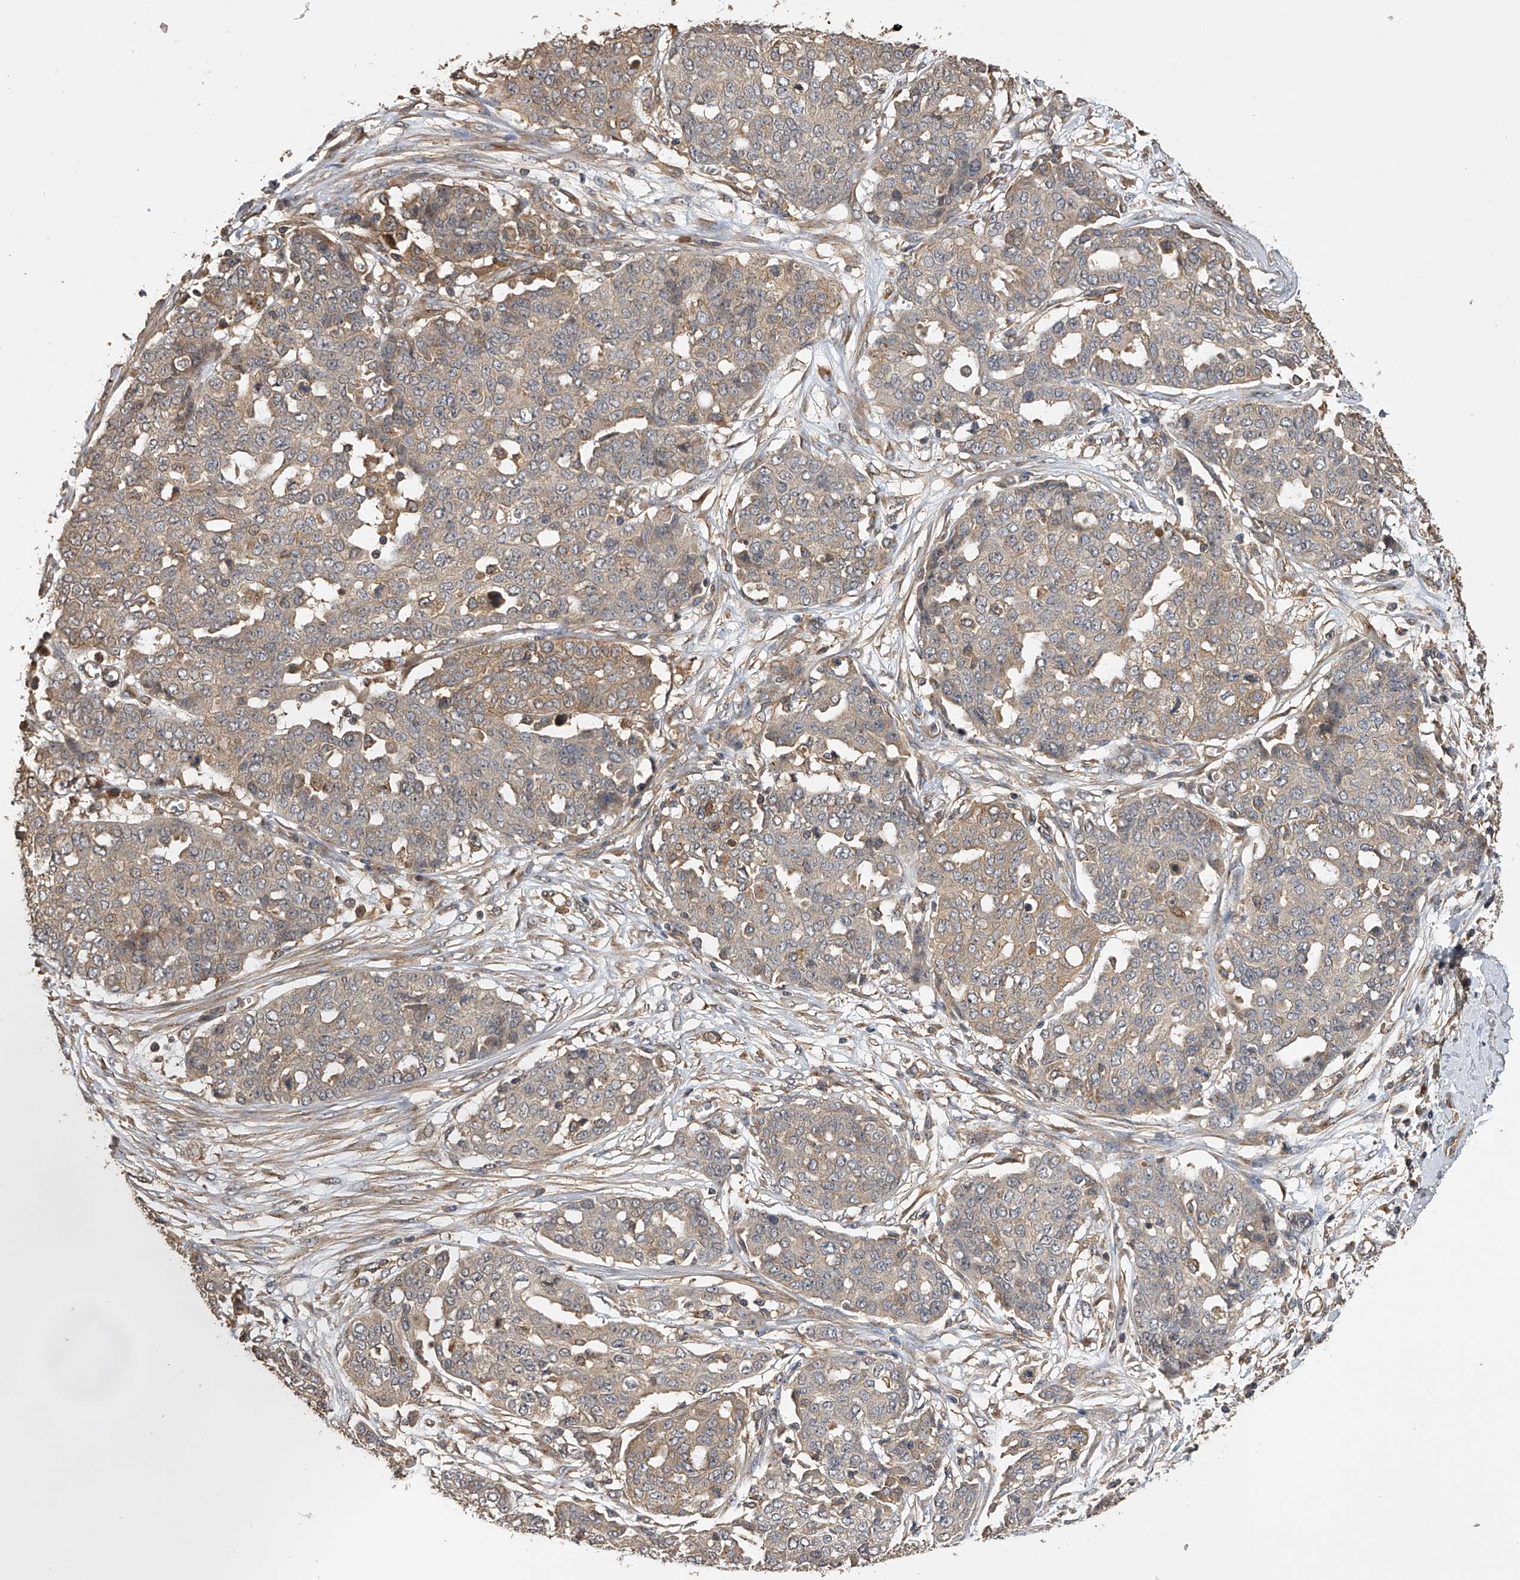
{"staining": {"intensity": "moderate", "quantity": "<25%", "location": "cytoplasmic/membranous"}, "tissue": "ovarian cancer", "cell_type": "Tumor cells", "image_type": "cancer", "snomed": [{"axis": "morphology", "description": "Cystadenocarcinoma, serous, NOS"}, {"axis": "topography", "description": "Soft tissue"}, {"axis": "topography", "description": "Ovary"}], "caption": "Immunohistochemical staining of human ovarian cancer exhibits low levels of moderate cytoplasmic/membranous staining in about <25% of tumor cells.", "gene": "PTPRA", "patient": {"sex": "female", "age": 57}}